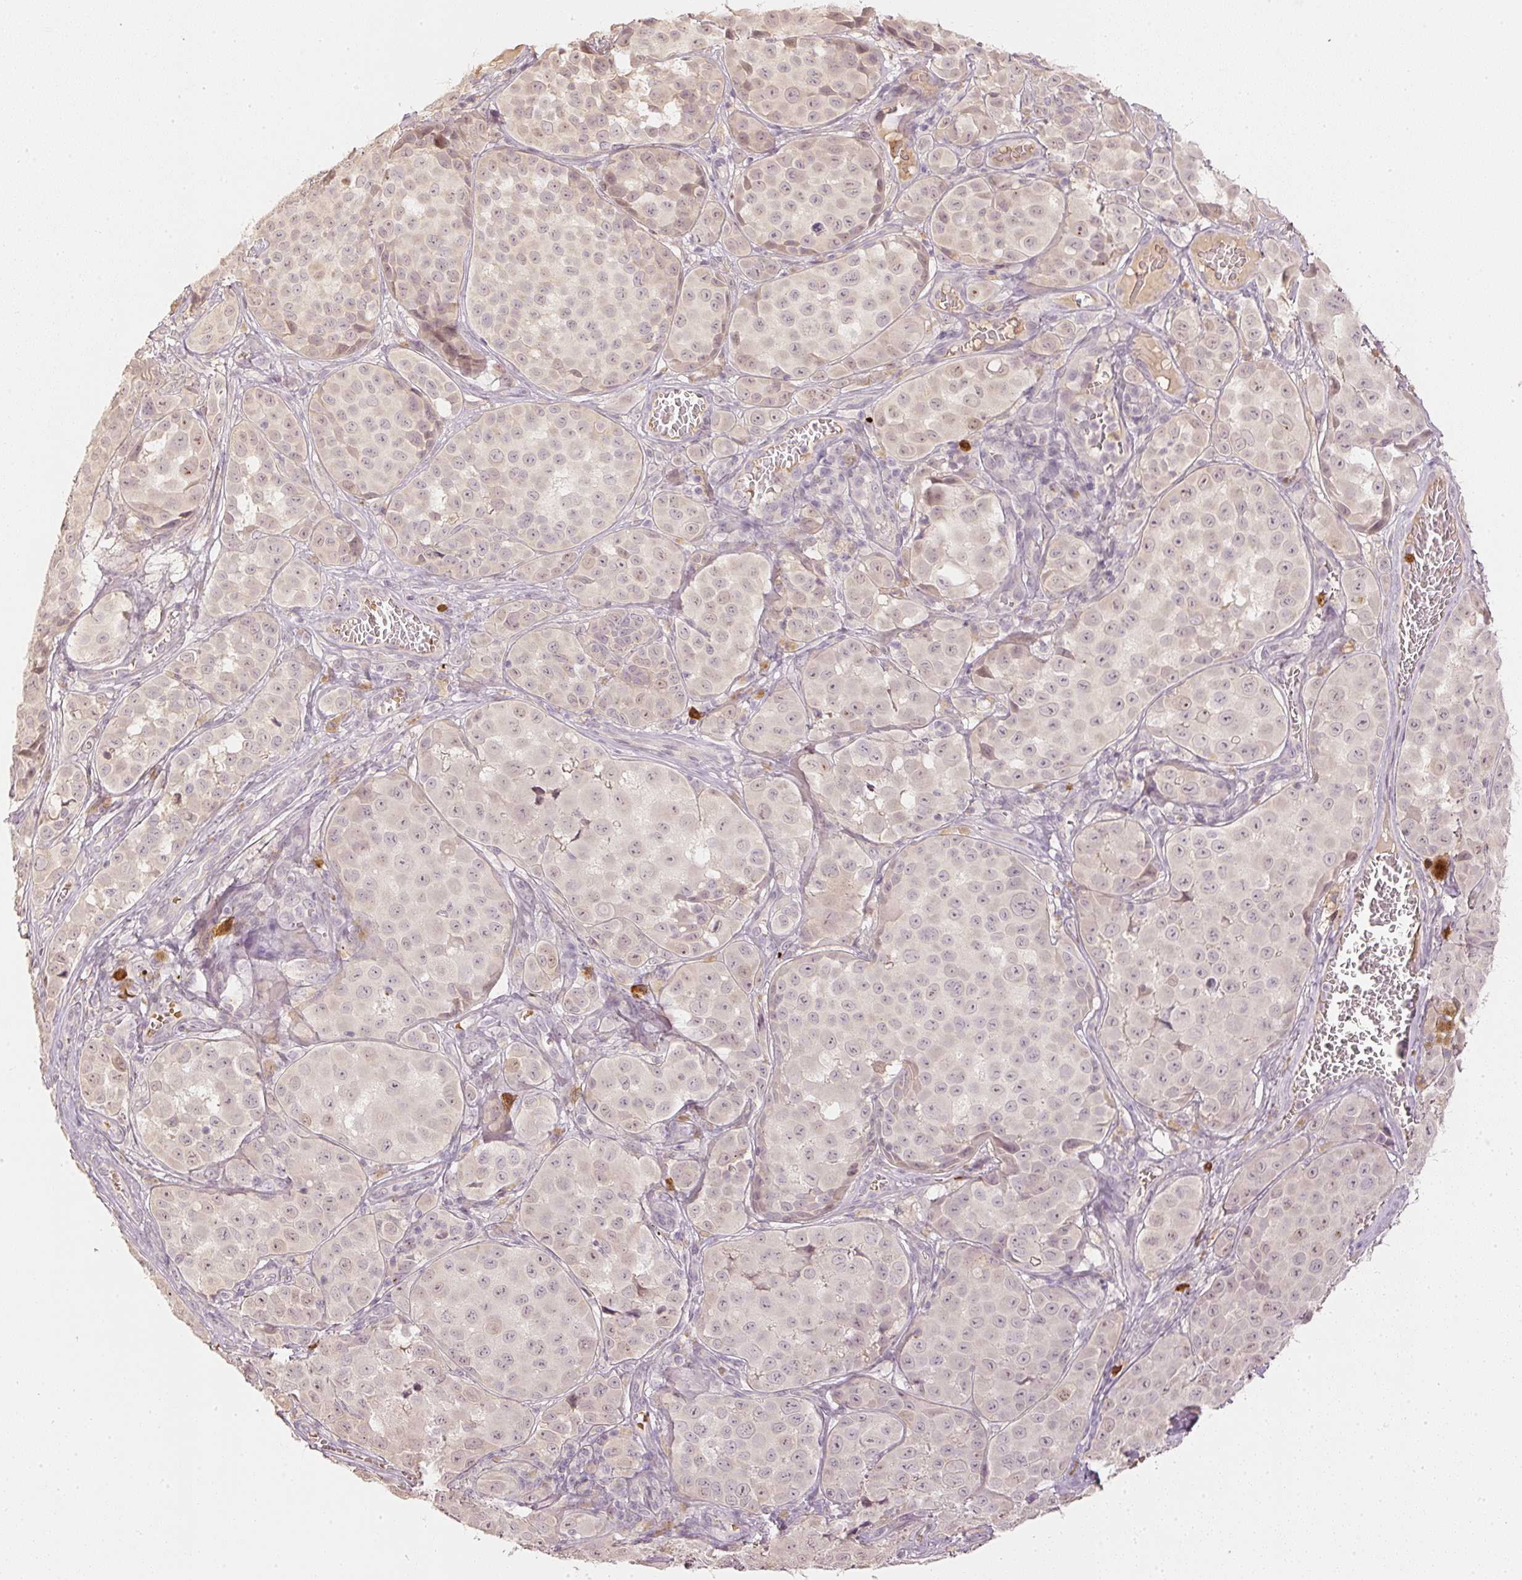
{"staining": {"intensity": "weak", "quantity": "25%-75%", "location": "nuclear"}, "tissue": "melanoma", "cell_type": "Tumor cells", "image_type": "cancer", "snomed": [{"axis": "morphology", "description": "Malignant melanoma, NOS"}, {"axis": "topography", "description": "Skin"}], "caption": "A micrograph of human malignant melanoma stained for a protein exhibits weak nuclear brown staining in tumor cells.", "gene": "GZMA", "patient": {"sex": "male", "age": 64}}